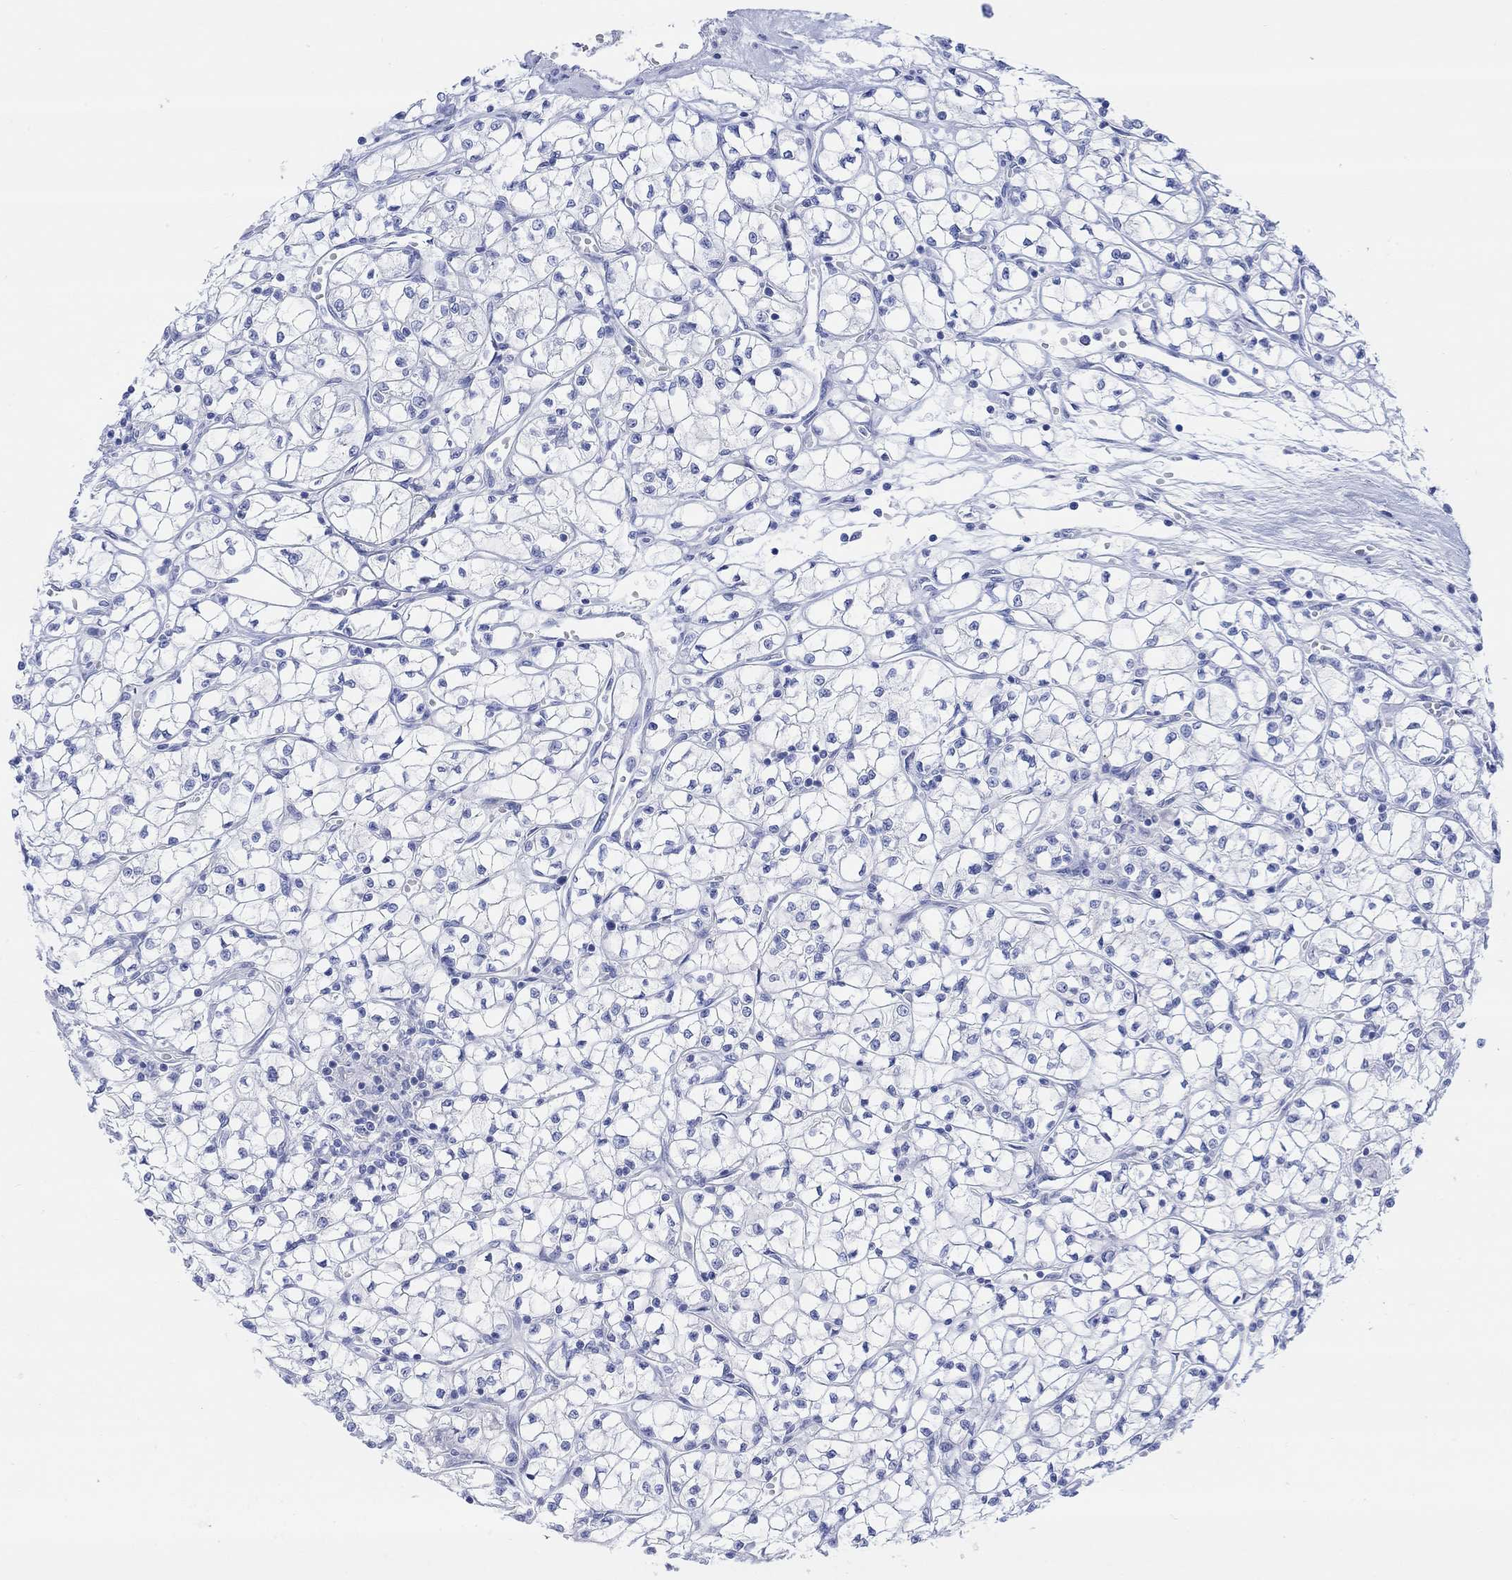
{"staining": {"intensity": "negative", "quantity": "none", "location": "none"}, "tissue": "renal cancer", "cell_type": "Tumor cells", "image_type": "cancer", "snomed": [{"axis": "morphology", "description": "Adenocarcinoma, NOS"}, {"axis": "topography", "description": "Kidney"}], "caption": "This photomicrograph is of renal adenocarcinoma stained with immunohistochemistry to label a protein in brown with the nuclei are counter-stained blue. There is no staining in tumor cells.", "gene": "GNG13", "patient": {"sex": "female", "age": 64}}